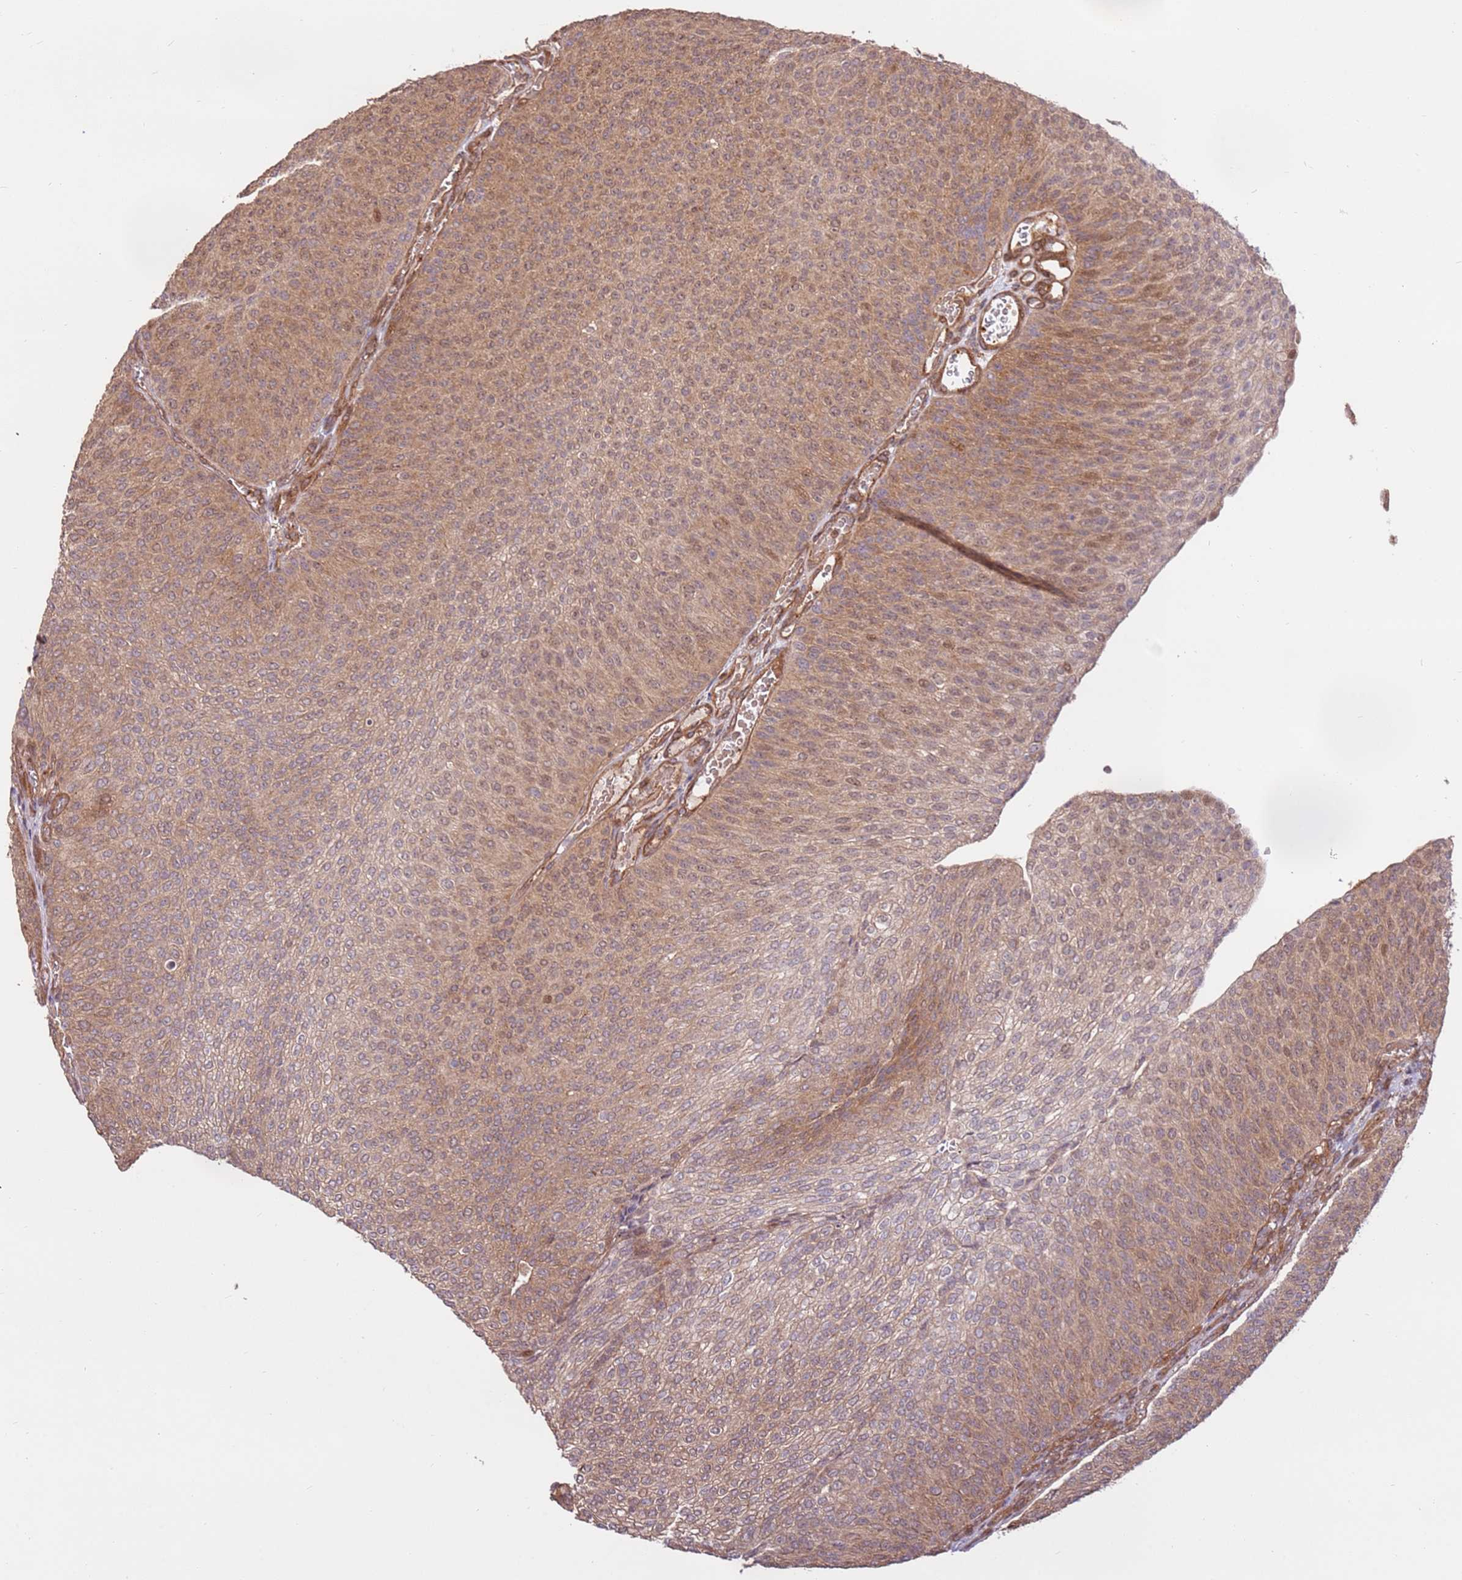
{"staining": {"intensity": "moderate", "quantity": "25%-75%", "location": "cytoplasmic/membranous,nuclear"}, "tissue": "urothelial cancer", "cell_type": "Tumor cells", "image_type": "cancer", "snomed": [{"axis": "morphology", "description": "Urothelial carcinoma, High grade"}, {"axis": "topography", "description": "Urinary bladder"}], "caption": "Immunohistochemistry histopathology image of high-grade urothelial carcinoma stained for a protein (brown), which reveals medium levels of moderate cytoplasmic/membranous and nuclear expression in about 25%-75% of tumor cells.", "gene": "CCDC112", "patient": {"sex": "female", "age": 79}}